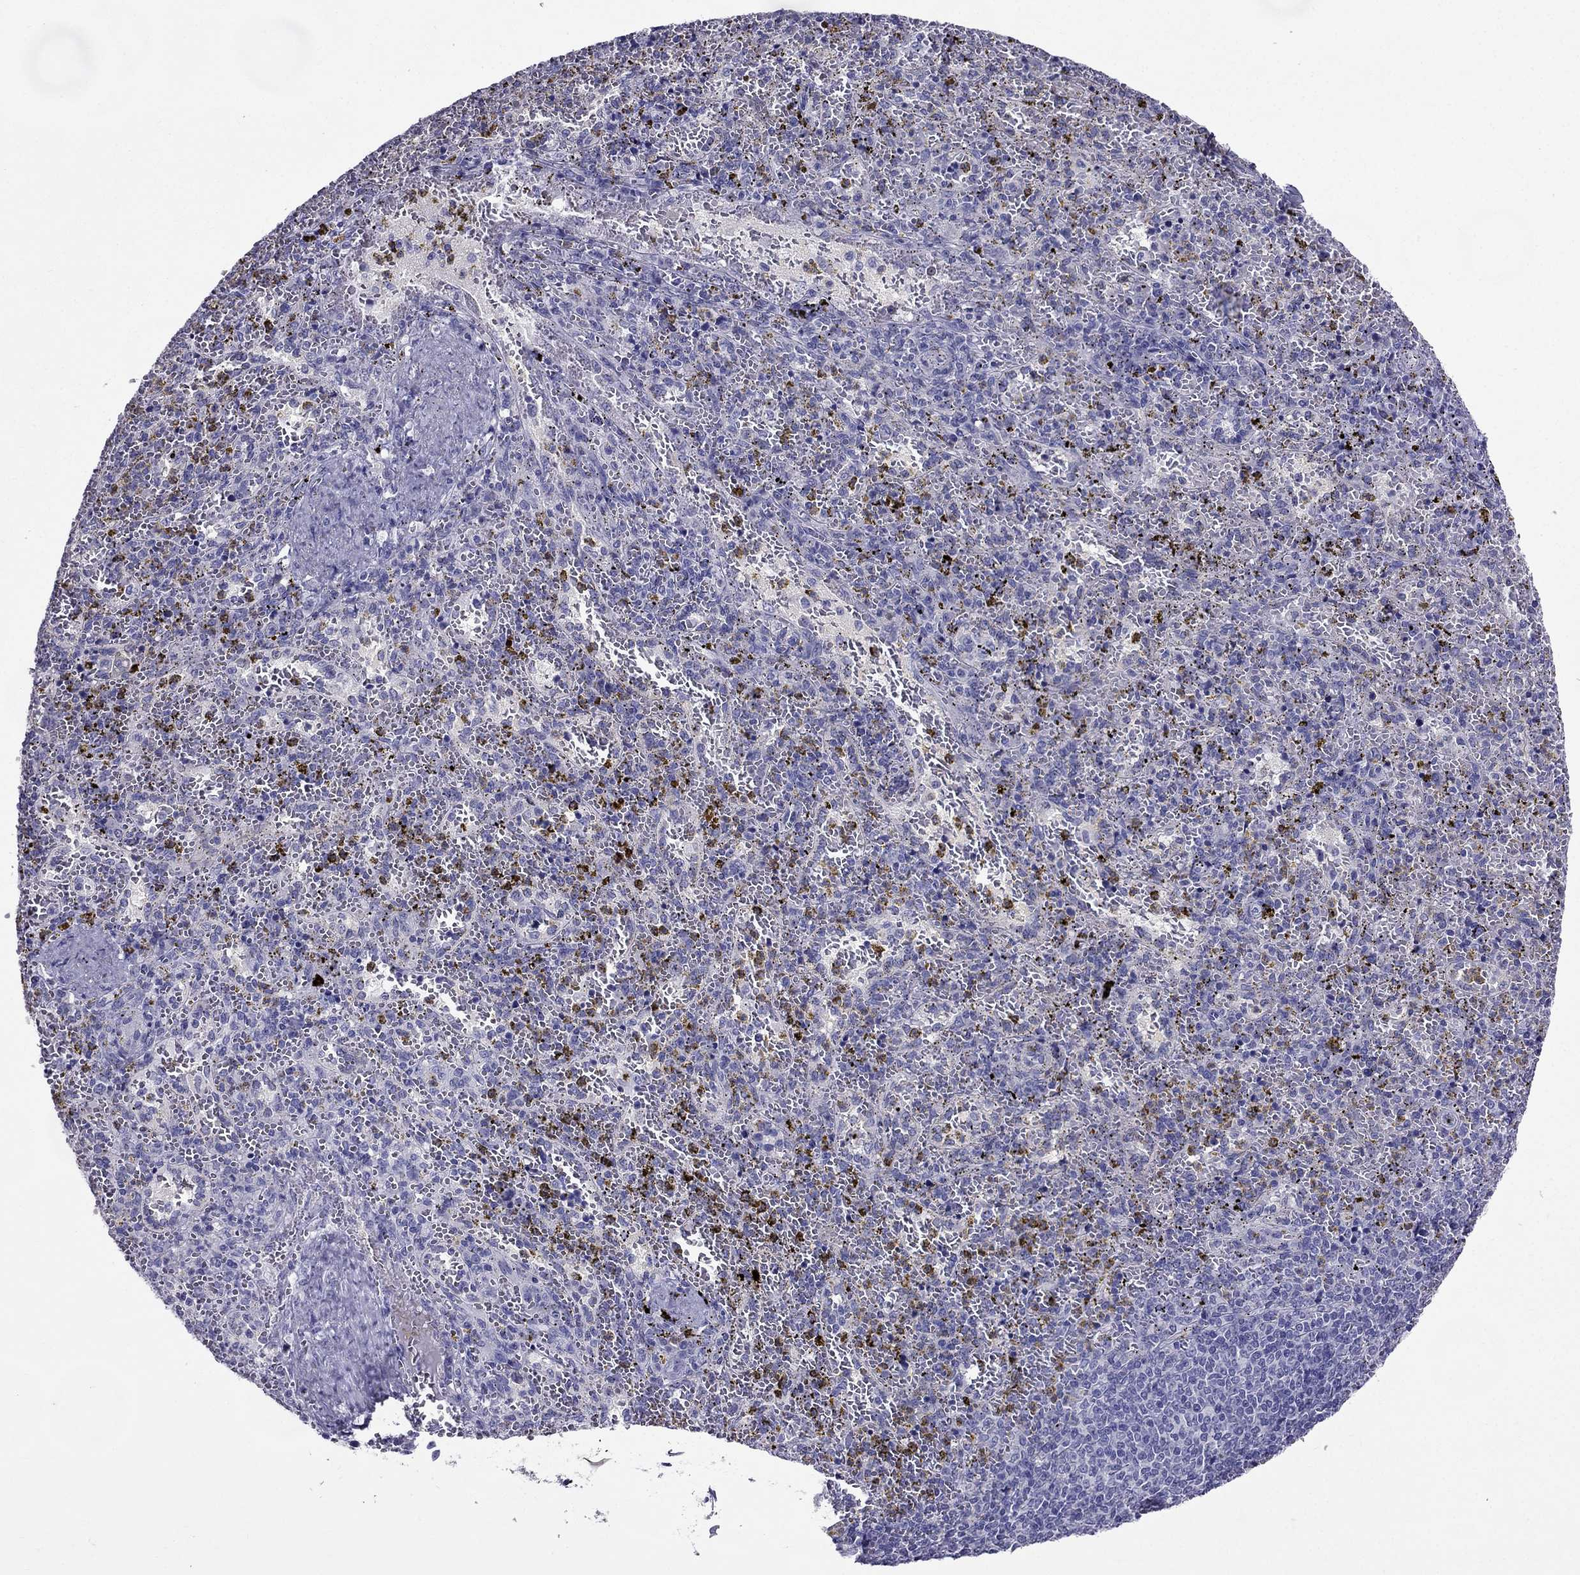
{"staining": {"intensity": "negative", "quantity": "none", "location": "none"}, "tissue": "spleen", "cell_type": "Cells in red pulp", "image_type": "normal", "snomed": [{"axis": "morphology", "description": "Normal tissue, NOS"}, {"axis": "topography", "description": "Spleen"}], "caption": "IHC photomicrograph of normal spleen: human spleen stained with DAB (3,3'-diaminobenzidine) demonstrates no significant protein staining in cells in red pulp.", "gene": "ZNF541", "patient": {"sex": "female", "age": 50}}